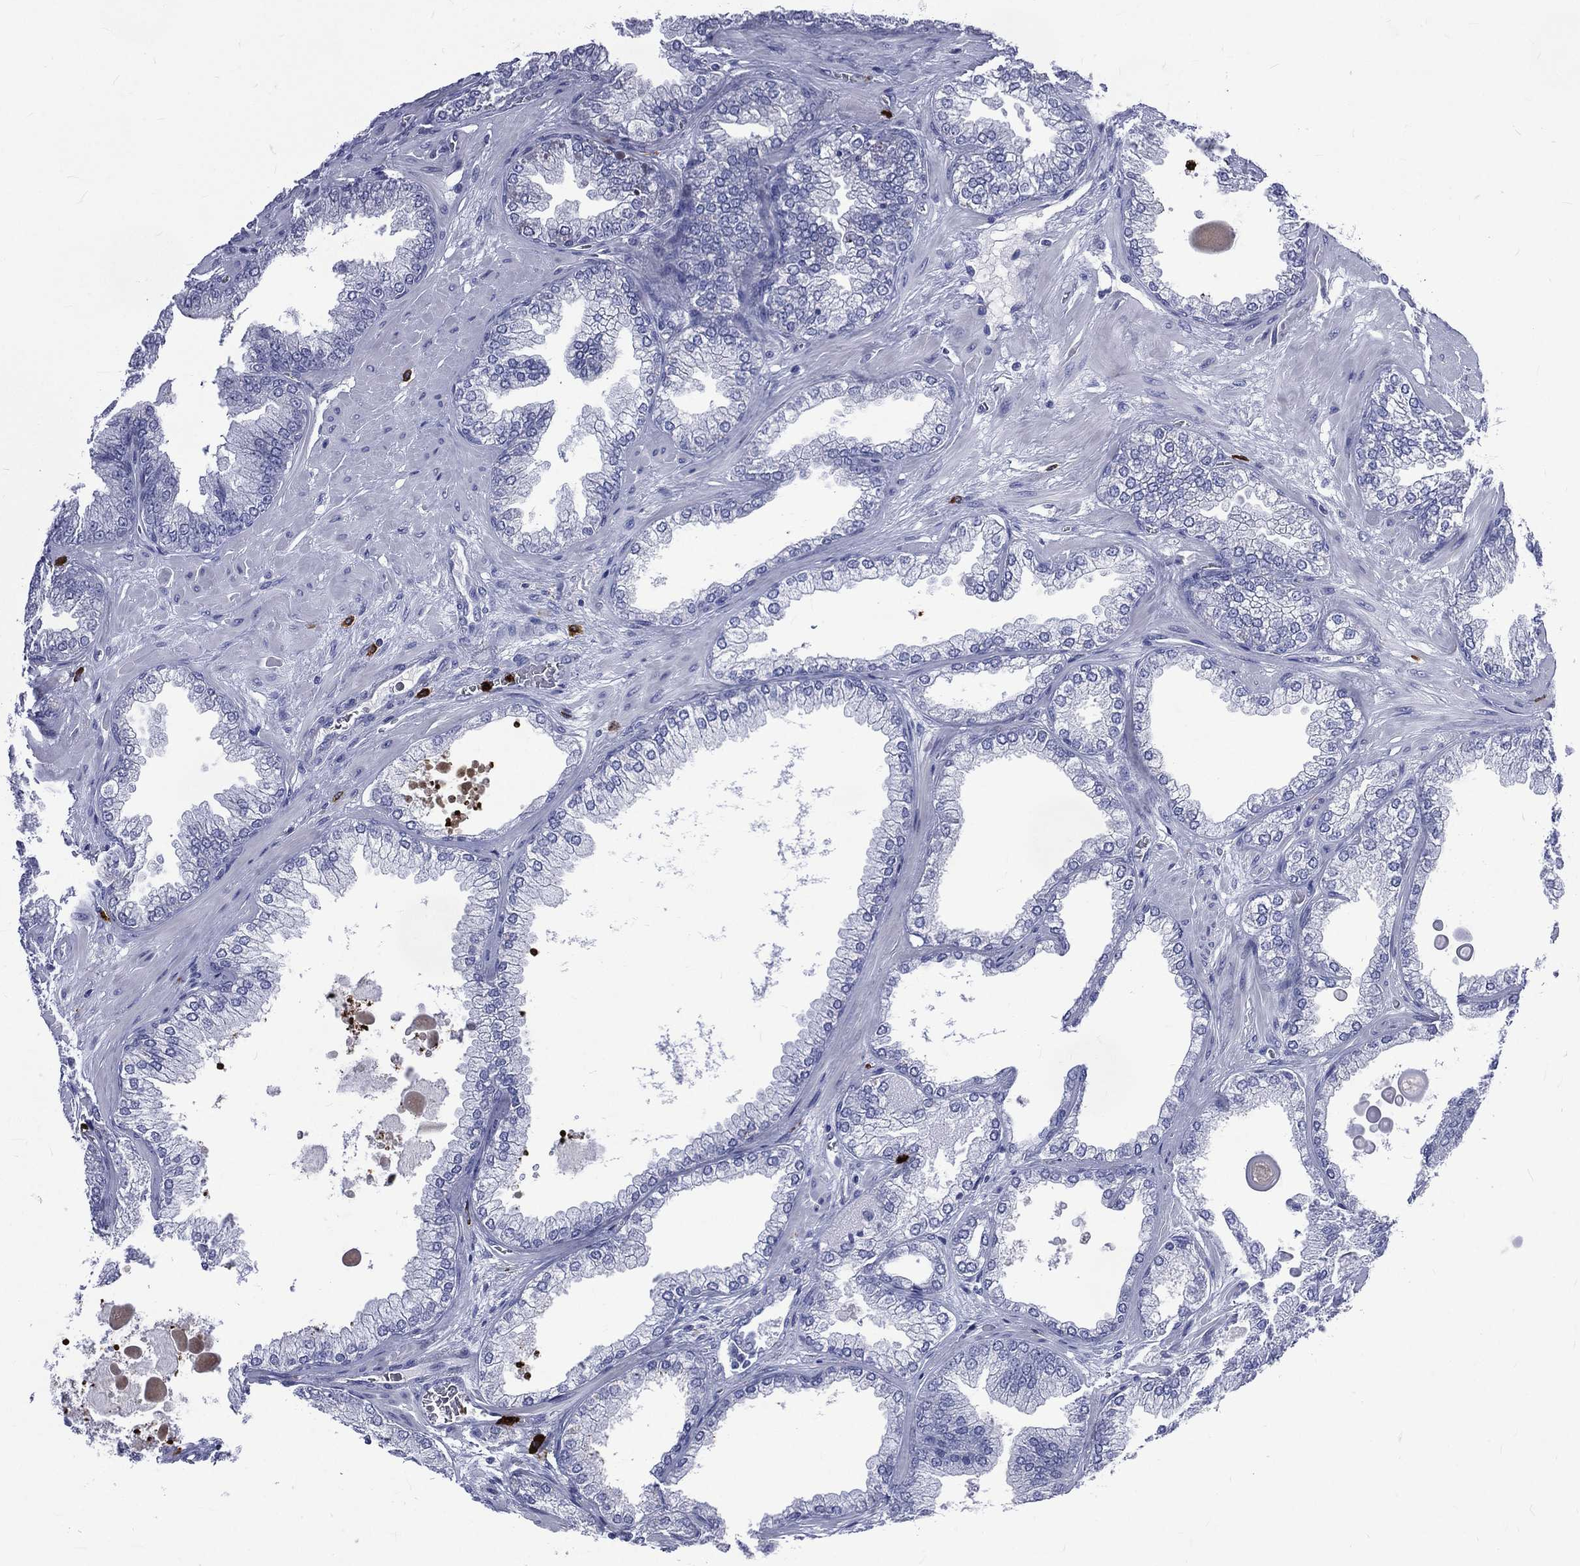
{"staining": {"intensity": "negative", "quantity": "none", "location": "none"}, "tissue": "prostate cancer", "cell_type": "Tumor cells", "image_type": "cancer", "snomed": [{"axis": "morphology", "description": "Adenocarcinoma, Low grade"}, {"axis": "topography", "description": "Prostate"}], "caption": "Immunohistochemical staining of human low-grade adenocarcinoma (prostate) displays no significant staining in tumor cells. The staining is performed using DAB (3,3'-diaminobenzidine) brown chromogen with nuclei counter-stained in using hematoxylin.", "gene": "ELANE", "patient": {"sex": "male", "age": 72}}